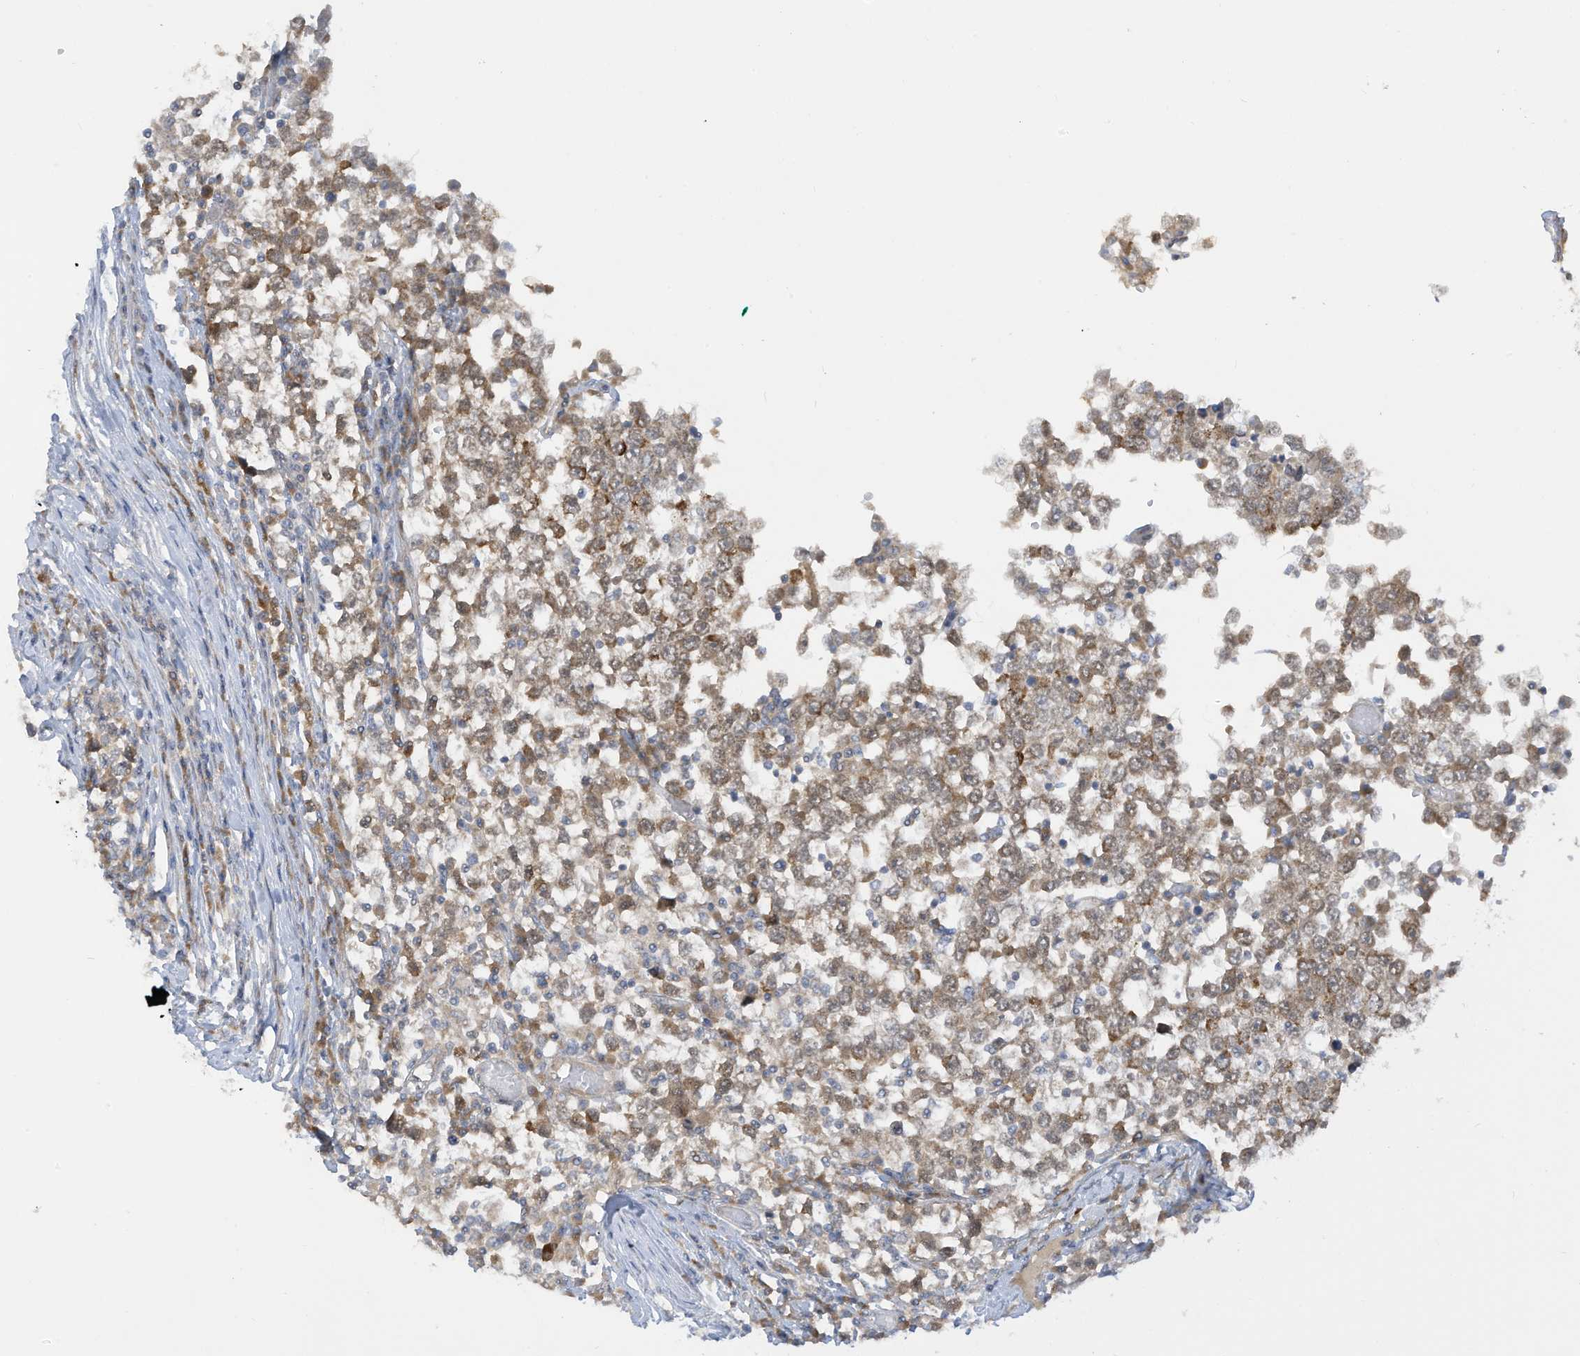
{"staining": {"intensity": "weak", "quantity": ">75%", "location": "cytoplasmic/membranous"}, "tissue": "testis cancer", "cell_type": "Tumor cells", "image_type": "cancer", "snomed": [{"axis": "morphology", "description": "Seminoma, NOS"}, {"axis": "topography", "description": "Testis"}], "caption": "The micrograph shows immunohistochemical staining of testis cancer. There is weak cytoplasmic/membranous staining is seen in approximately >75% of tumor cells.", "gene": "LRRN2", "patient": {"sex": "male", "age": 65}}